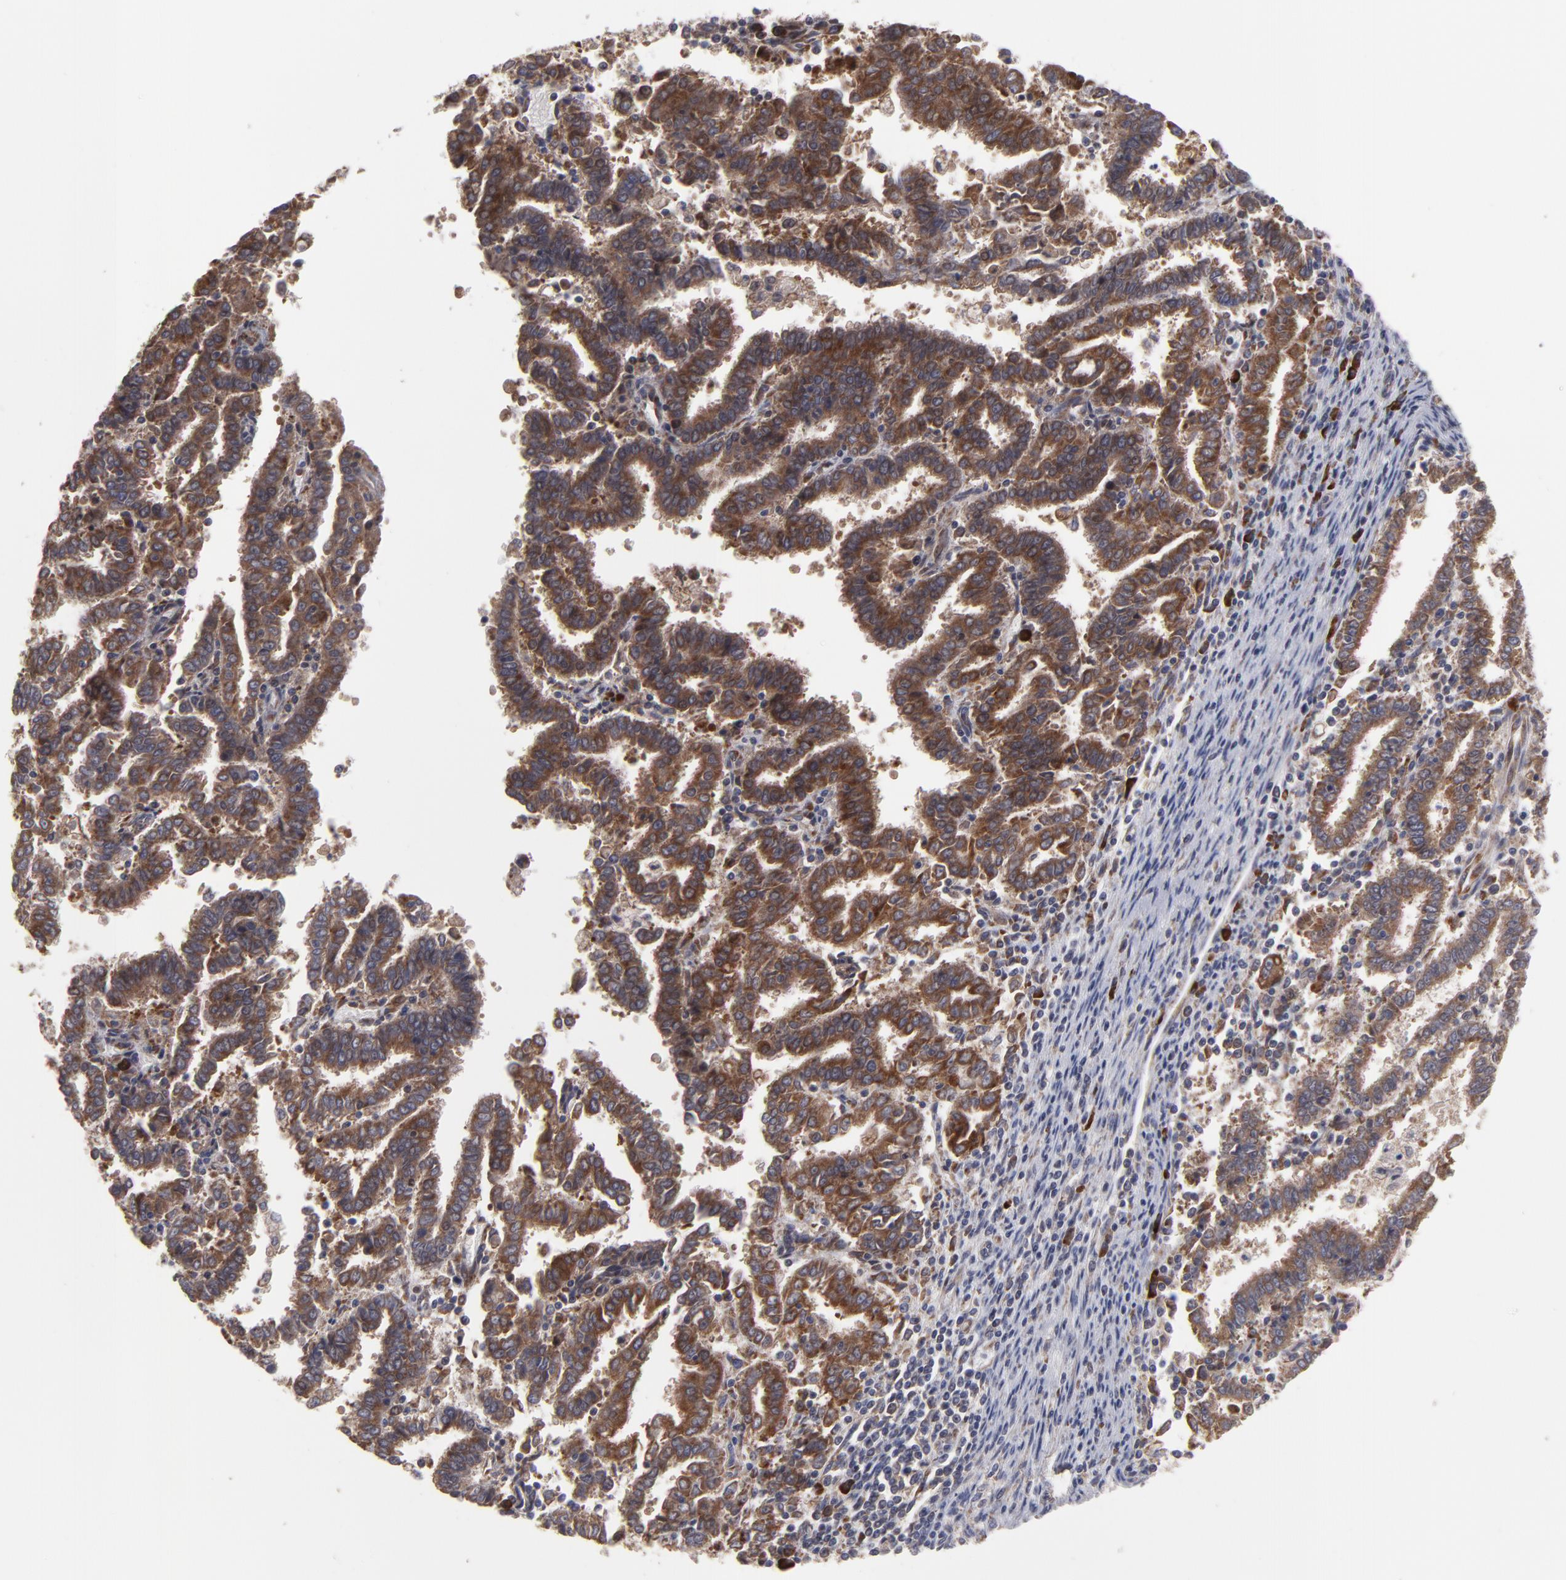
{"staining": {"intensity": "strong", "quantity": ">75%", "location": "cytoplasmic/membranous"}, "tissue": "endometrial cancer", "cell_type": "Tumor cells", "image_type": "cancer", "snomed": [{"axis": "morphology", "description": "Adenocarcinoma, NOS"}, {"axis": "topography", "description": "Uterus"}], "caption": "Human adenocarcinoma (endometrial) stained for a protein (brown) reveals strong cytoplasmic/membranous positive staining in approximately >75% of tumor cells.", "gene": "SND1", "patient": {"sex": "female", "age": 83}}